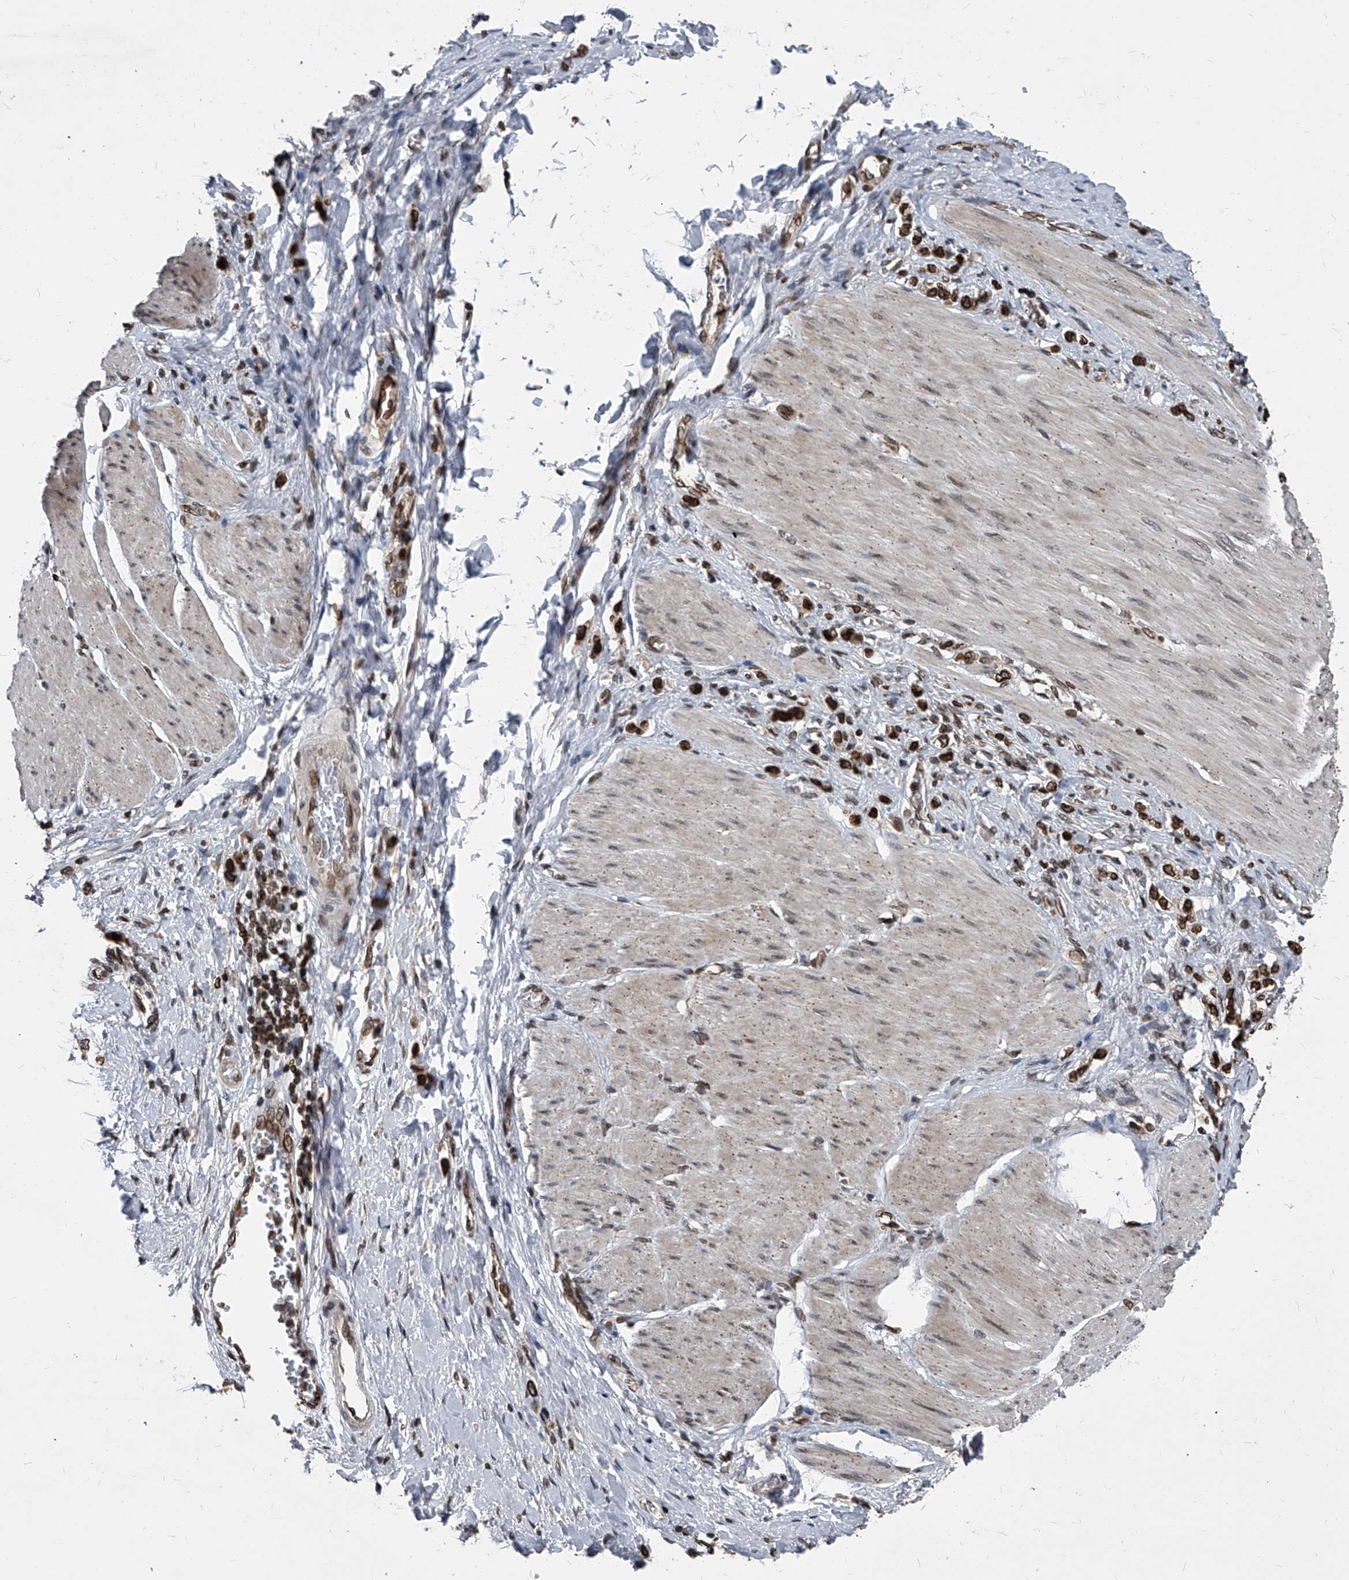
{"staining": {"intensity": "strong", "quantity": ">75%", "location": "cytoplasmic/membranous,nuclear"}, "tissue": "stomach cancer", "cell_type": "Tumor cells", "image_type": "cancer", "snomed": [{"axis": "morphology", "description": "Adenocarcinoma, NOS"}, {"axis": "topography", "description": "Stomach"}], "caption": "About >75% of tumor cells in human stomach adenocarcinoma show strong cytoplasmic/membranous and nuclear protein expression as visualized by brown immunohistochemical staining.", "gene": "PHF20", "patient": {"sex": "female", "age": 65}}